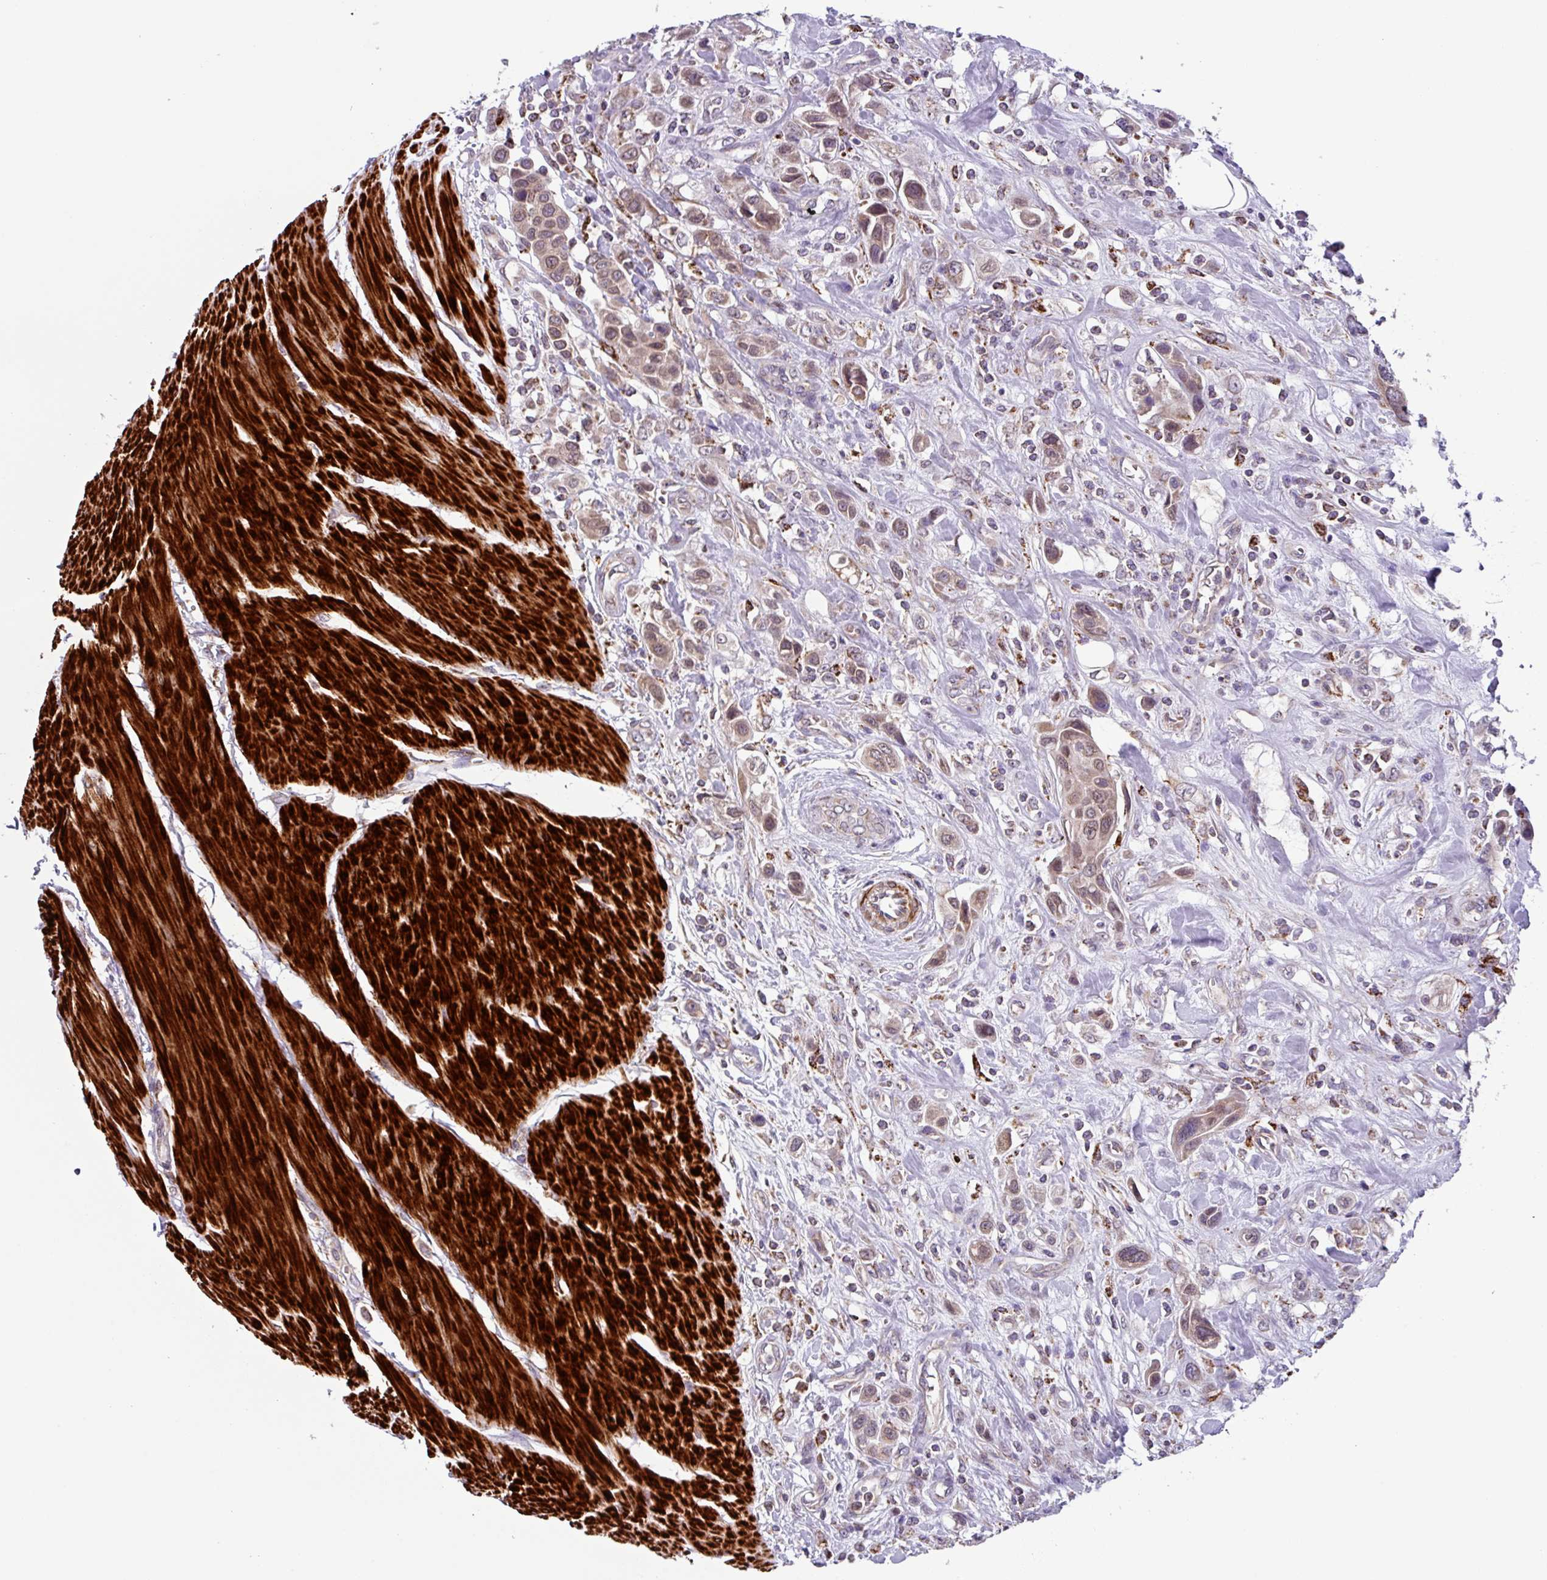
{"staining": {"intensity": "weak", "quantity": "25%-75%", "location": "cytoplasmic/membranous"}, "tissue": "urothelial cancer", "cell_type": "Tumor cells", "image_type": "cancer", "snomed": [{"axis": "morphology", "description": "Urothelial carcinoma, High grade"}, {"axis": "topography", "description": "Urinary bladder"}], "caption": "IHC of human high-grade urothelial carcinoma demonstrates low levels of weak cytoplasmic/membranous expression in about 25%-75% of tumor cells.", "gene": "AKIRIN1", "patient": {"sex": "male", "age": 50}}